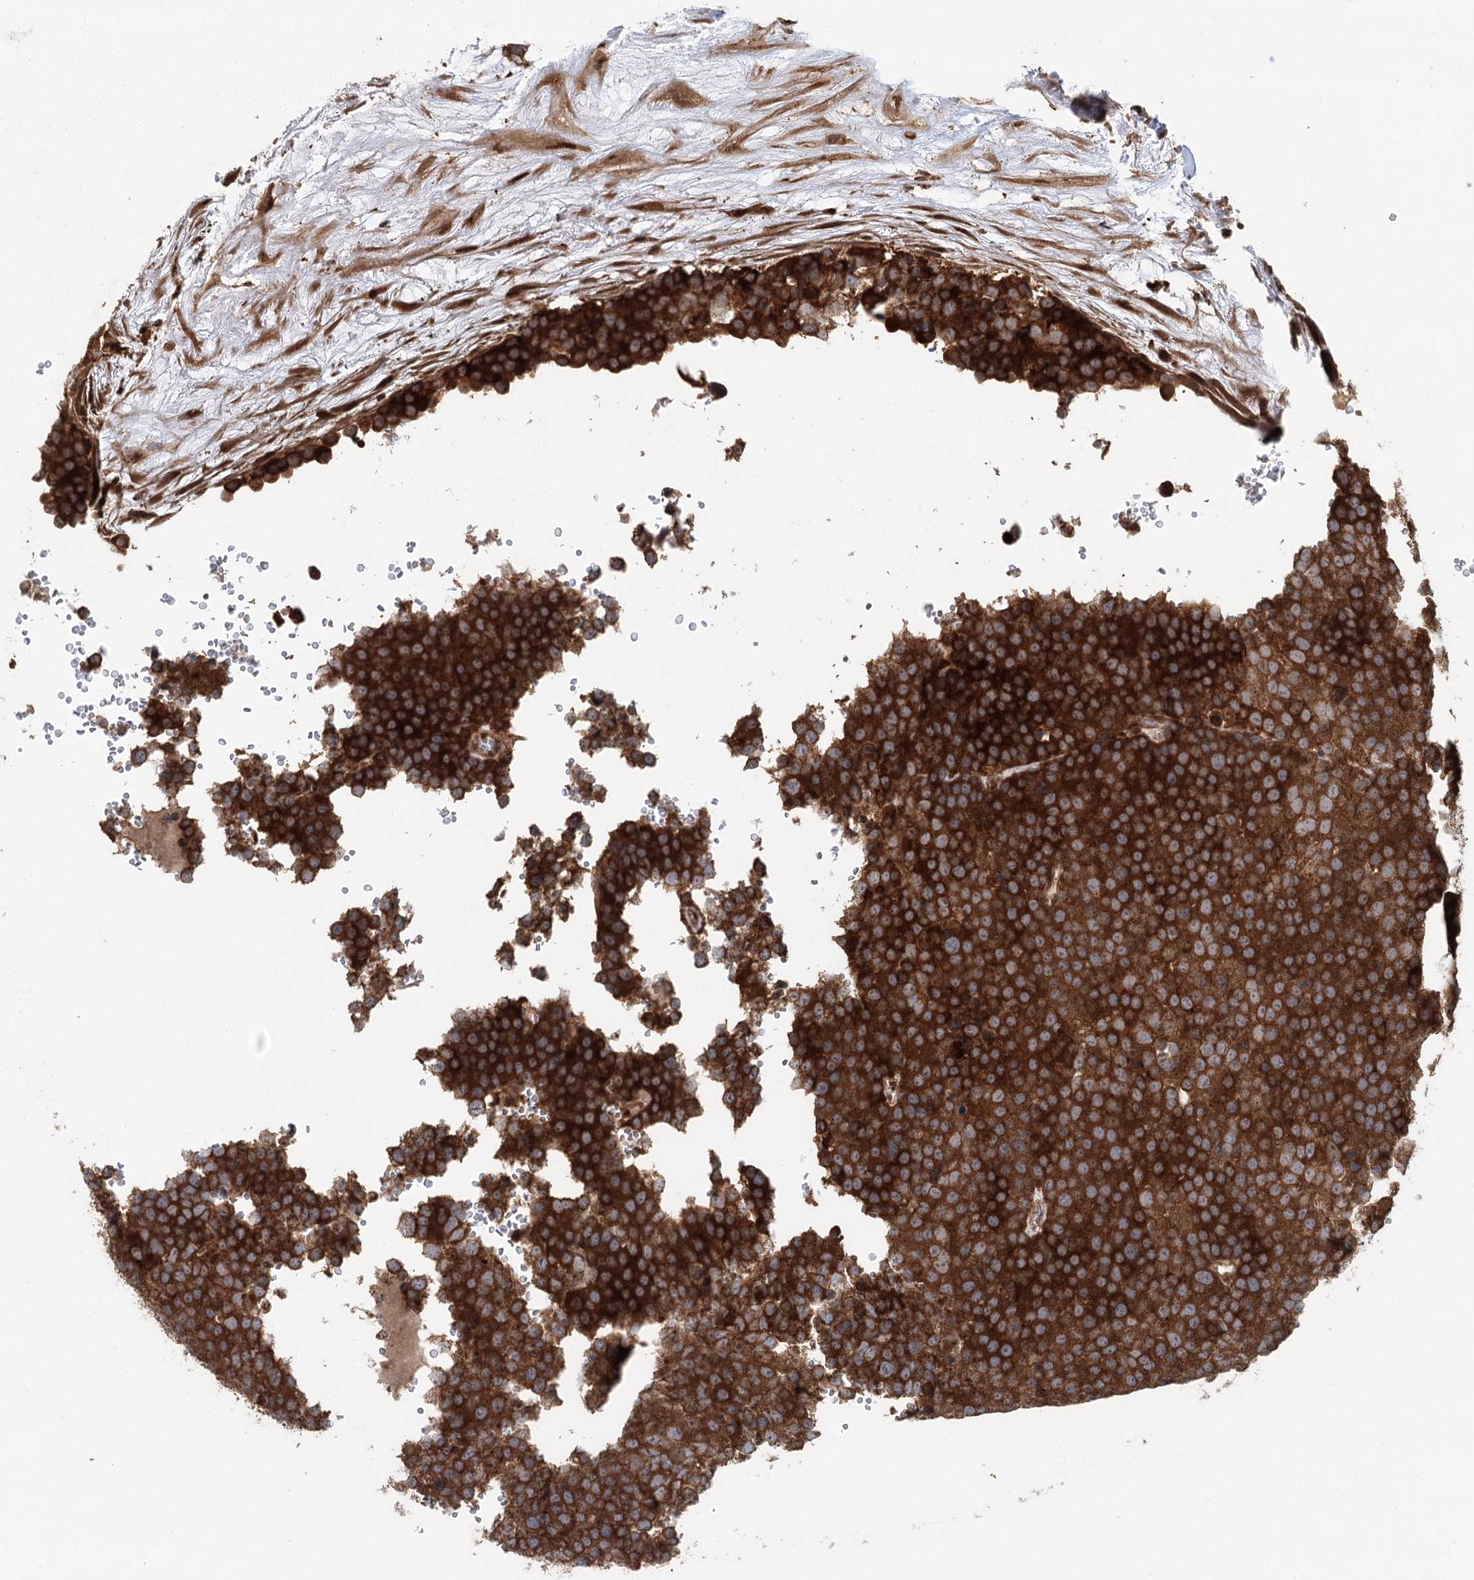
{"staining": {"intensity": "strong", "quantity": ">75%", "location": "cytoplasmic/membranous"}, "tissue": "testis cancer", "cell_type": "Tumor cells", "image_type": "cancer", "snomed": [{"axis": "morphology", "description": "Seminoma, NOS"}, {"axis": "topography", "description": "Testis"}], "caption": "The photomicrograph exhibits immunohistochemical staining of testis cancer. There is strong cytoplasmic/membranous positivity is present in approximately >75% of tumor cells.", "gene": "C12orf4", "patient": {"sex": "male", "age": 71}}